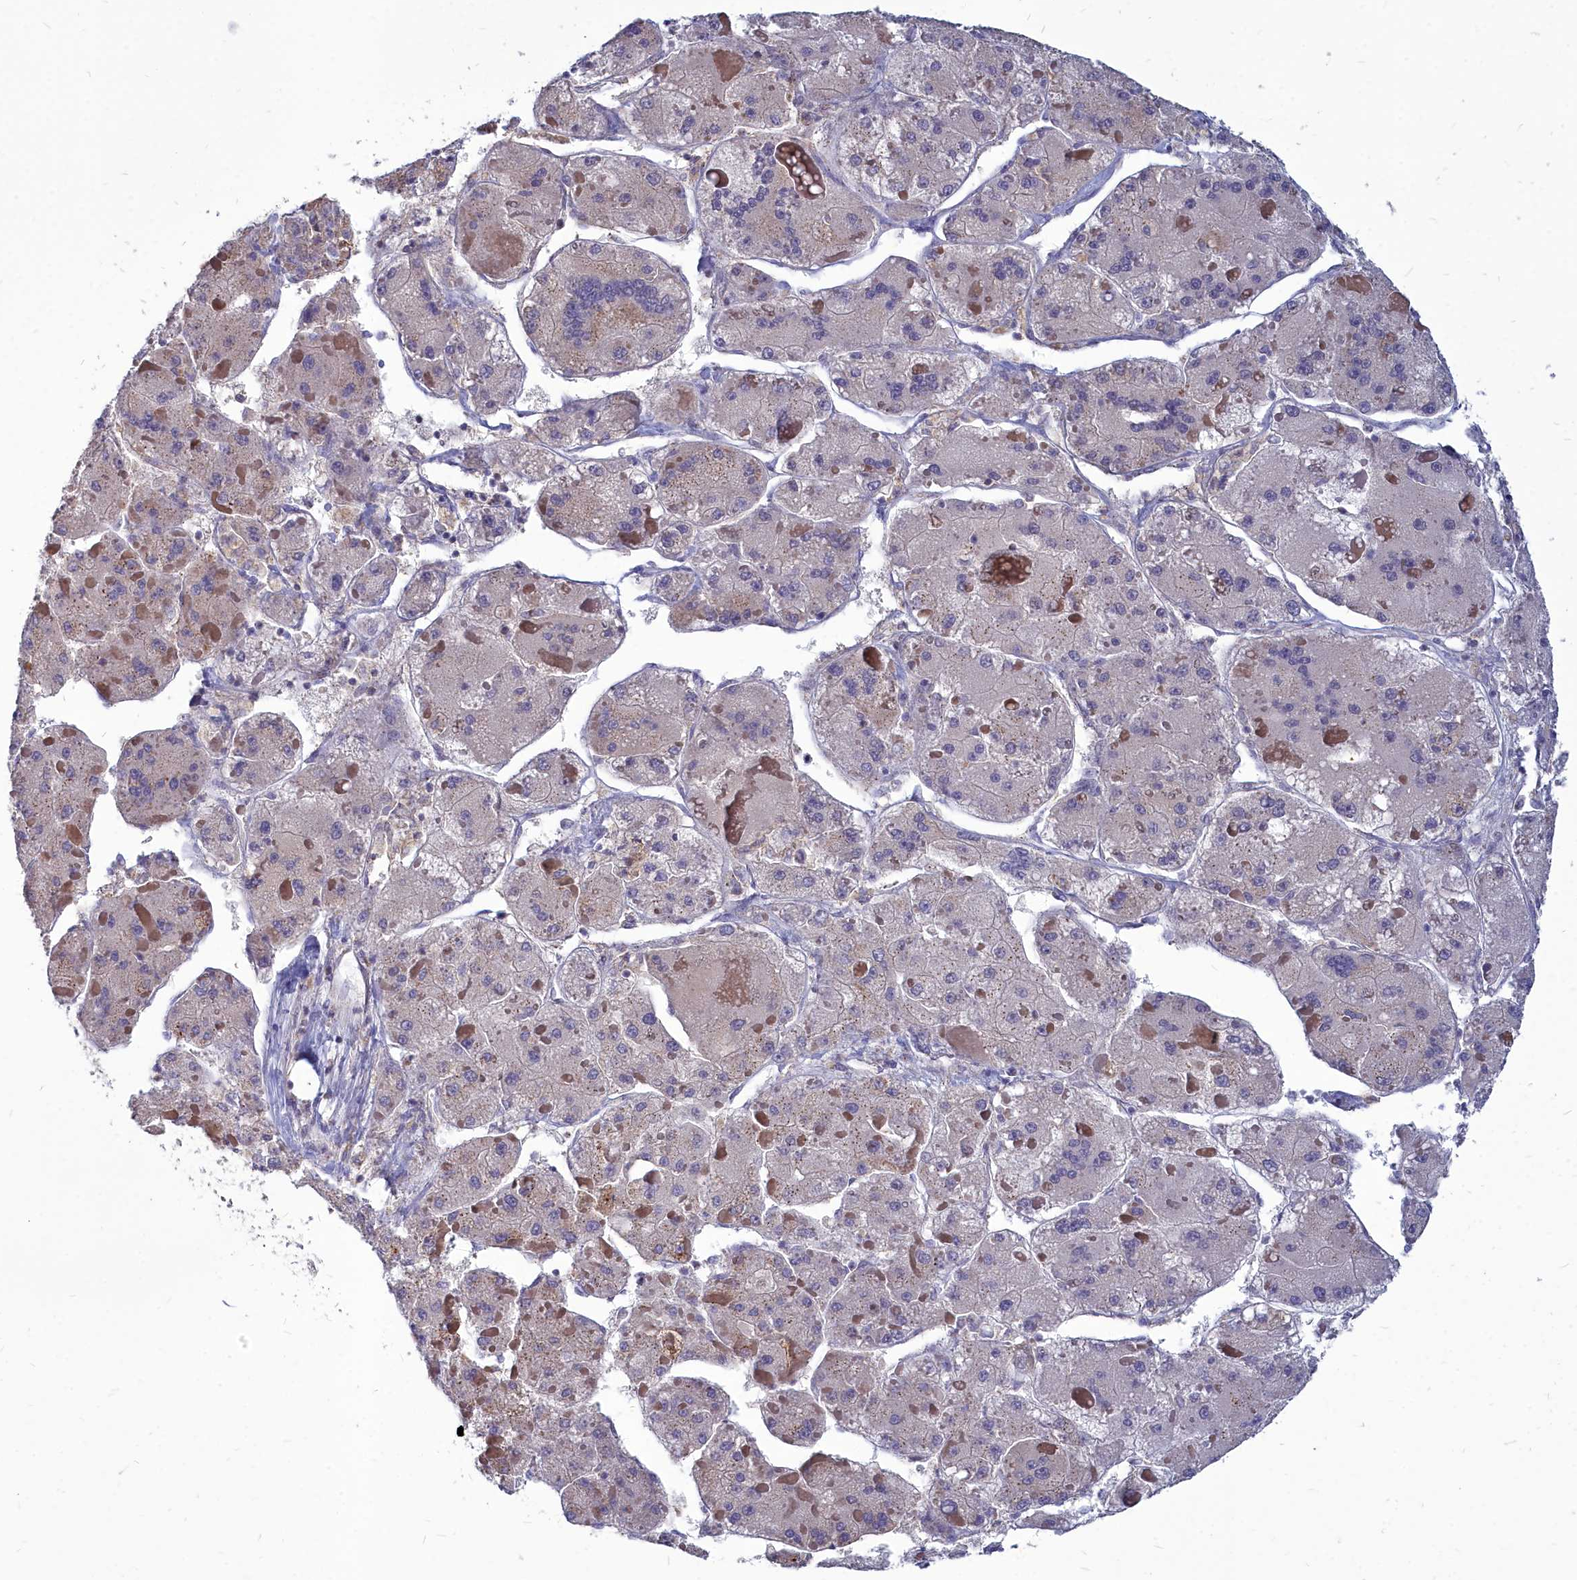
{"staining": {"intensity": "weak", "quantity": "25%-75%", "location": "cytoplasmic/membranous"}, "tissue": "liver cancer", "cell_type": "Tumor cells", "image_type": "cancer", "snomed": [{"axis": "morphology", "description": "Carcinoma, Hepatocellular, NOS"}, {"axis": "topography", "description": "Liver"}], "caption": "The micrograph exhibits staining of liver cancer (hepatocellular carcinoma), revealing weak cytoplasmic/membranous protein staining (brown color) within tumor cells.", "gene": "NOXA1", "patient": {"sex": "female", "age": 73}}